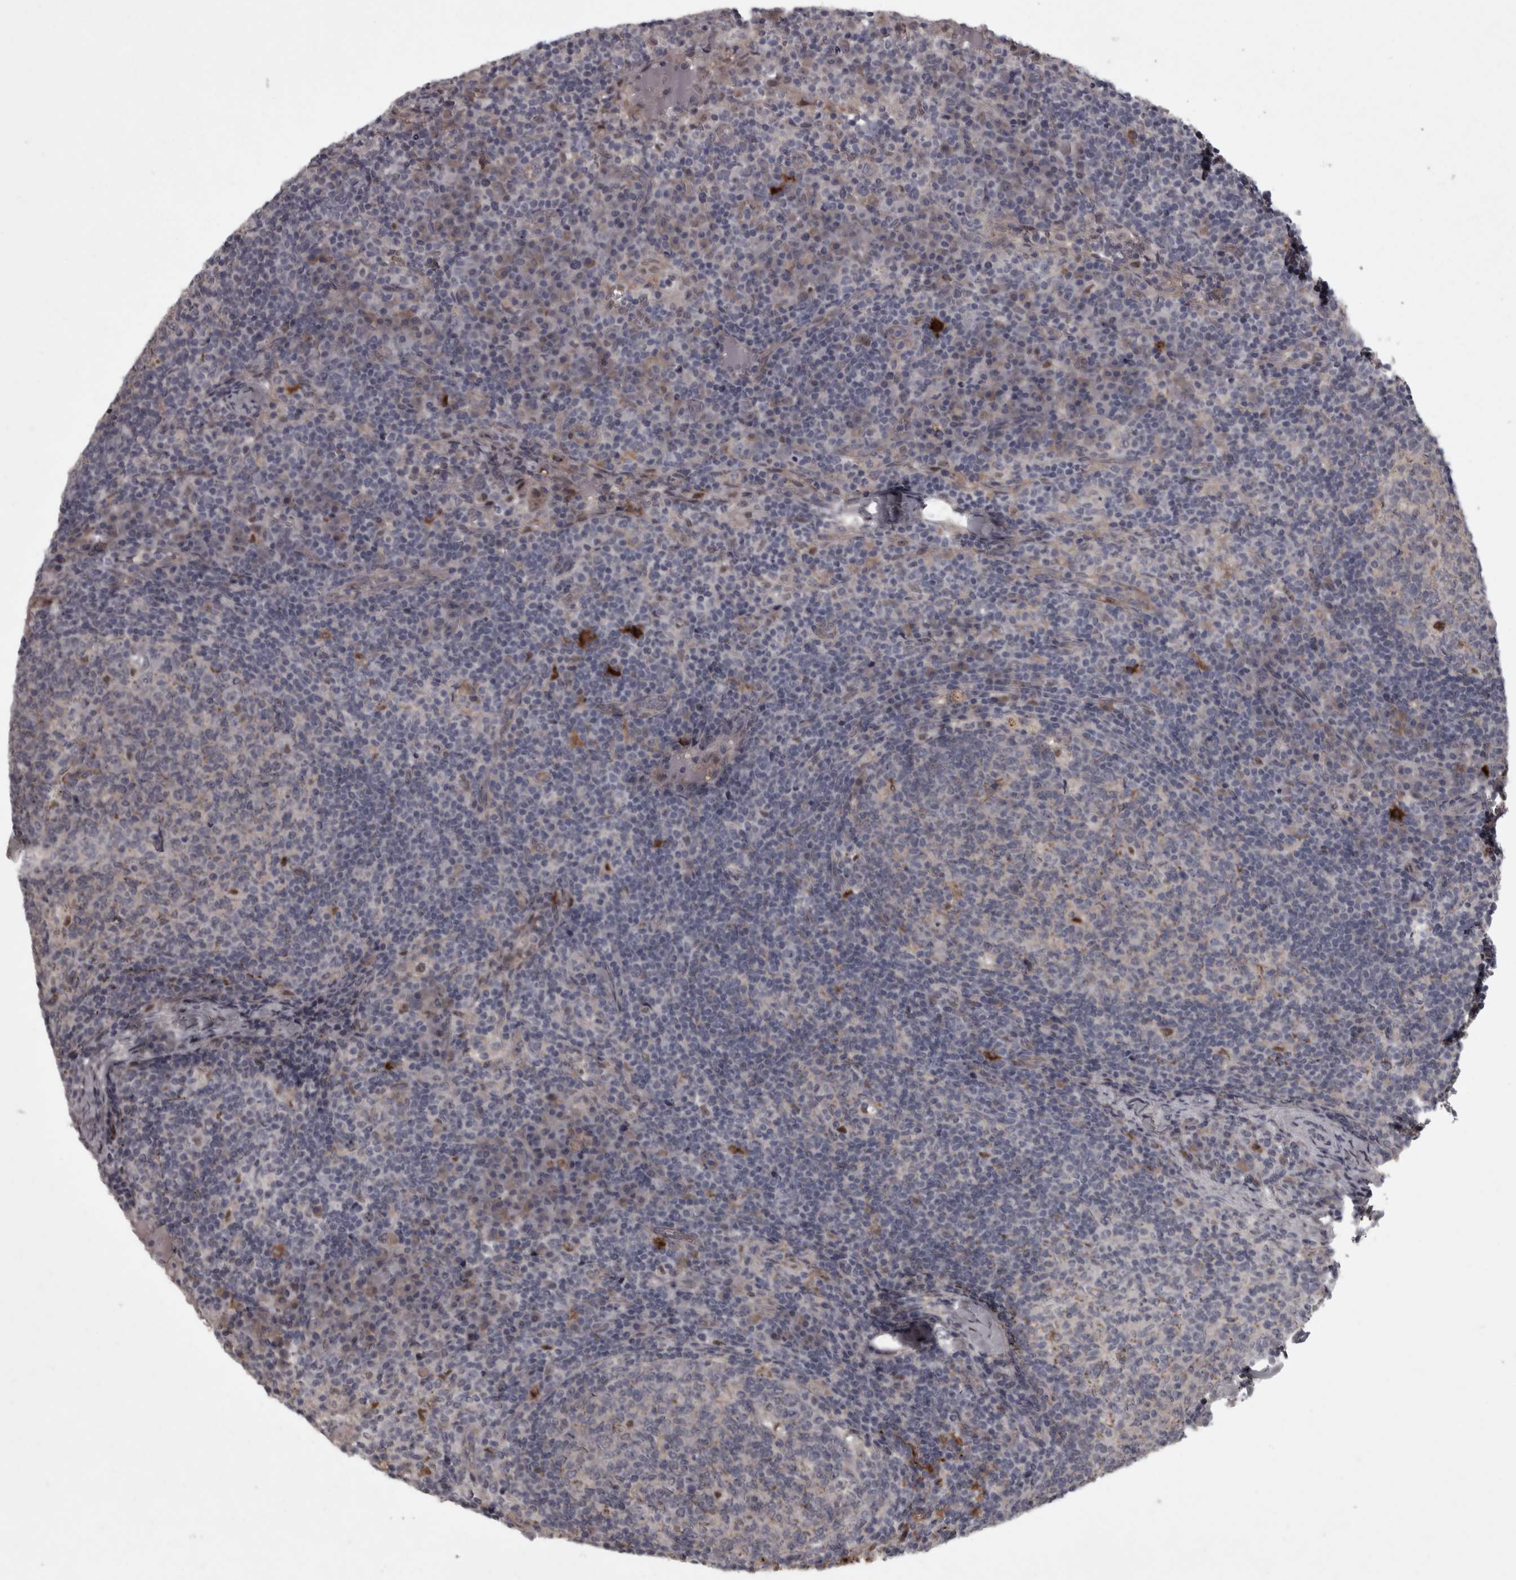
{"staining": {"intensity": "weak", "quantity": "25%-75%", "location": "cytoplasmic/membranous"}, "tissue": "lymph node", "cell_type": "Germinal center cells", "image_type": "normal", "snomed": [{"axis": "morphology", "description": "Normal tissue, NOS"}, {"axis": "morphology", "description": "Inflammation, NOS"}, {"axis": "topography", "description": "Lymph node"}], "caption": "This is a micrograph of immunohistochemistry (IHC) staining of unremarkable lymph node, which shows weak positivity in the cytoplasmic/membranous of germinal center cells.", "gene": "PCDH17", "patient": {"sex": "male", "age": 55}}